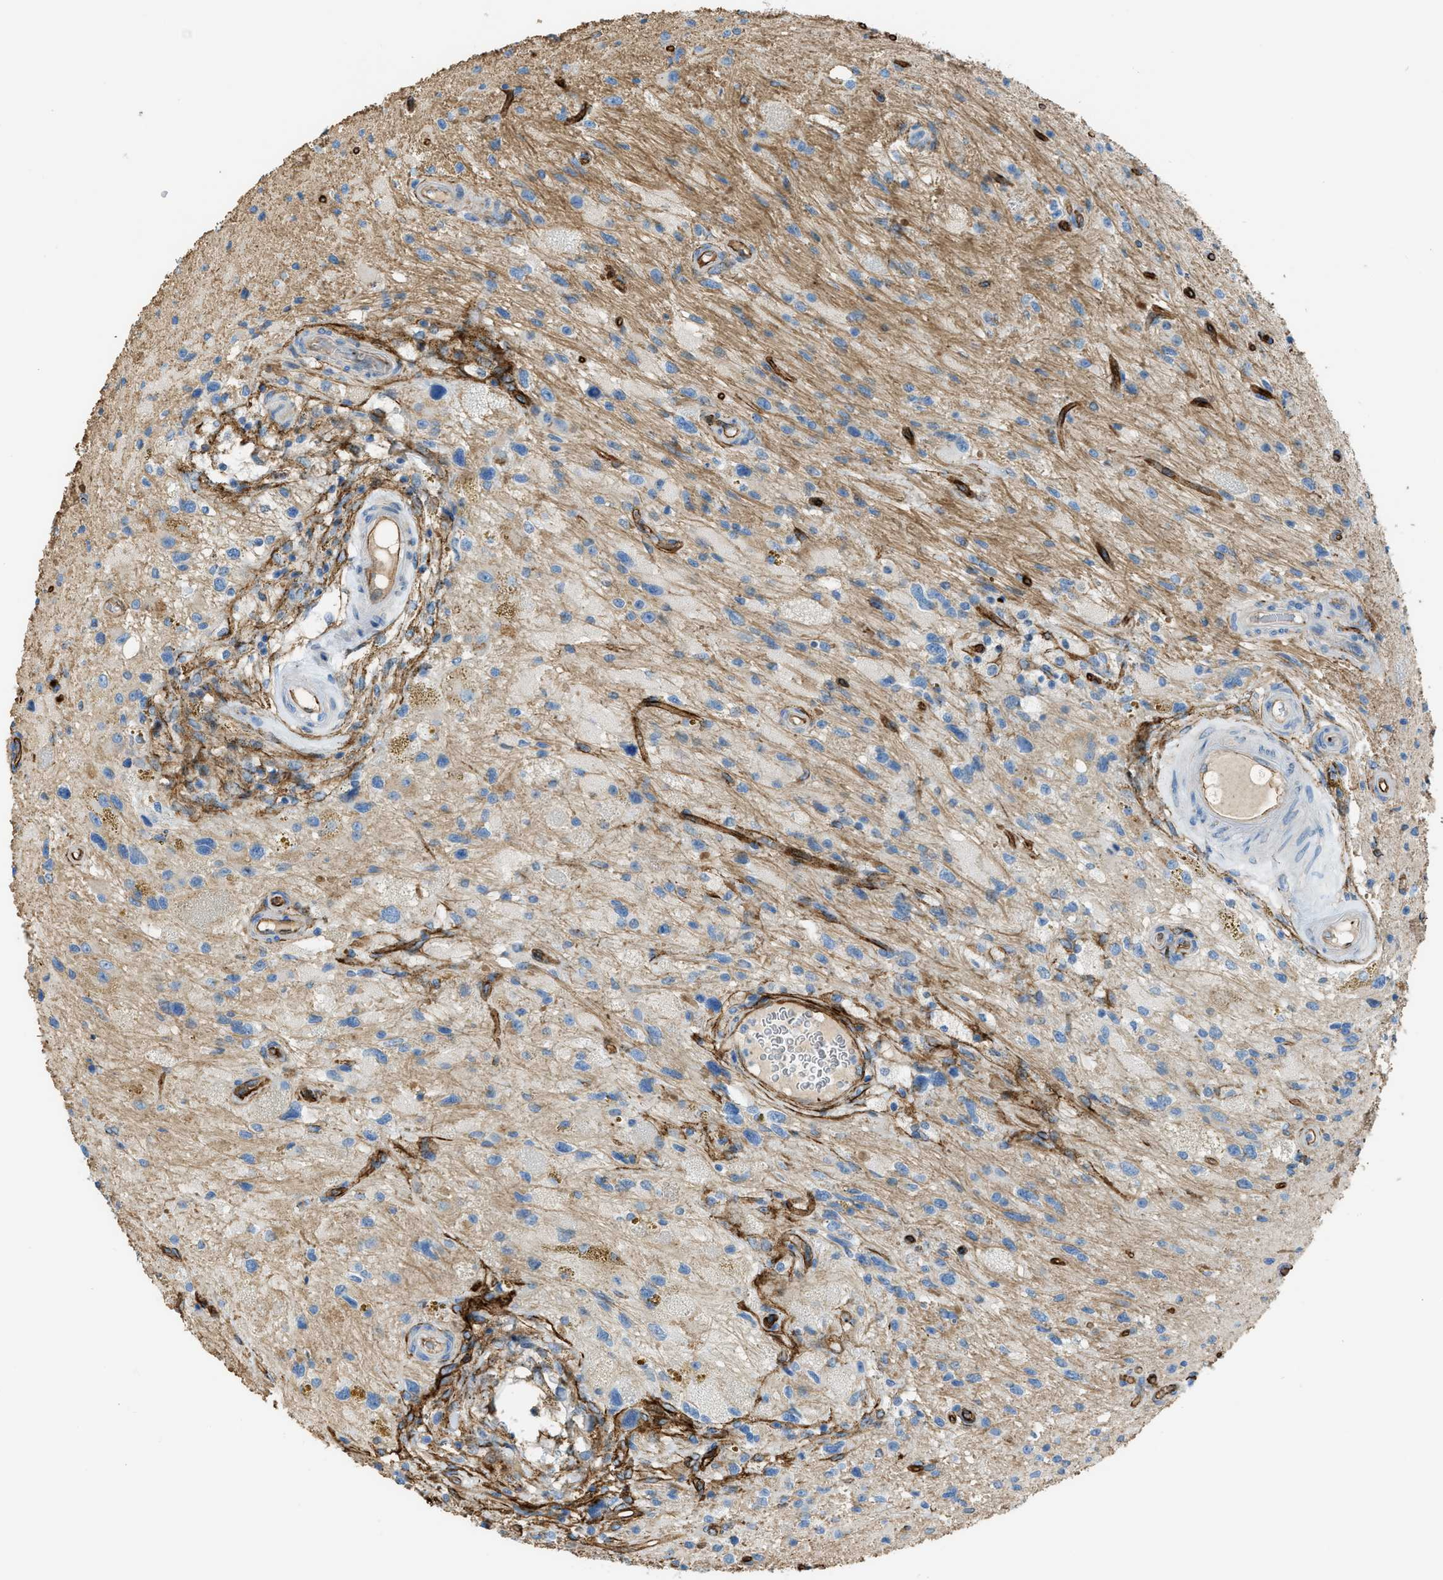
{"staining": {"intensity": "moderate", "quantity": "<25%", "location": "cytoplasmic/membranous"}, "tissue": "glioma", "cell_type": "Tumor cells", "image_type": "cancer", "snomed": [{"axis": "morphology", "description": "Glioma, malignant, High grade"}, {"axis": "topography", "description": "Brain"}], "caption": "Immunohistochemistry (IHC) image of human glioma stained for a protein (brown), which exhibits low levels of moderate cytoplasmic/membranous staining in approximately <25% of tumor cells.", "gene": "SLC22A15", "patient": {"sex": "male", "age": 33}}